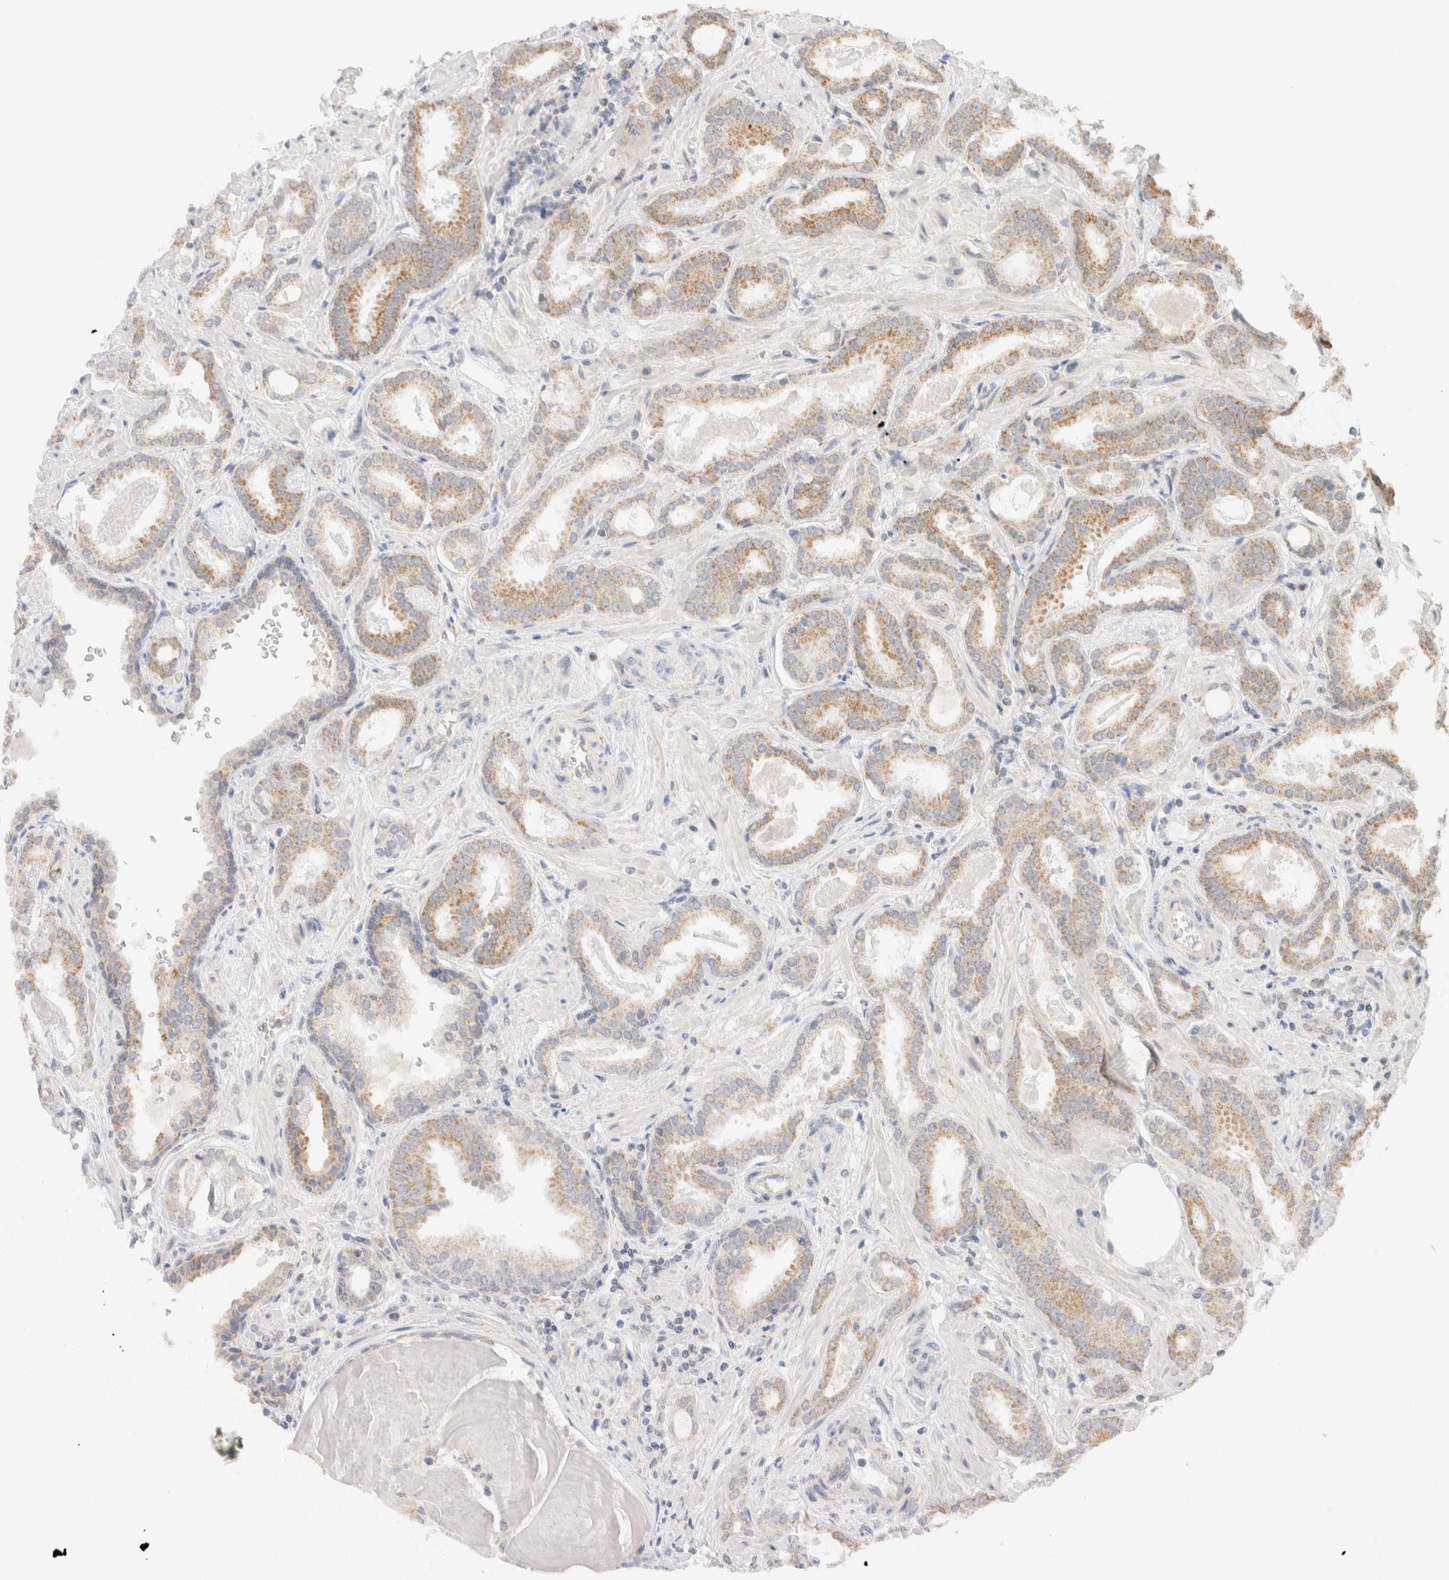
{"staining": {"intensity": "moderate", "quantity": ">75%", "location": "cytoplasmic/membranous"}, "tissue": "prostate cancer", "cell_type": "Tumor cells", "image_type": "cancer", "snomed": [{"axis": "morphology", "description": "Adenocarcinoma, Low grade"}, {"axis": "topography", "description": "Prostate"}], "caption": "This is an image of immunohistochemistry staining of prostate adenocarcinoma (low-grade), which shows moderate positivity in the cytoplasmic/membranous of tumor cells.", "gene": "MRPL41", "patient": {"sex": "male", "age": 53}}